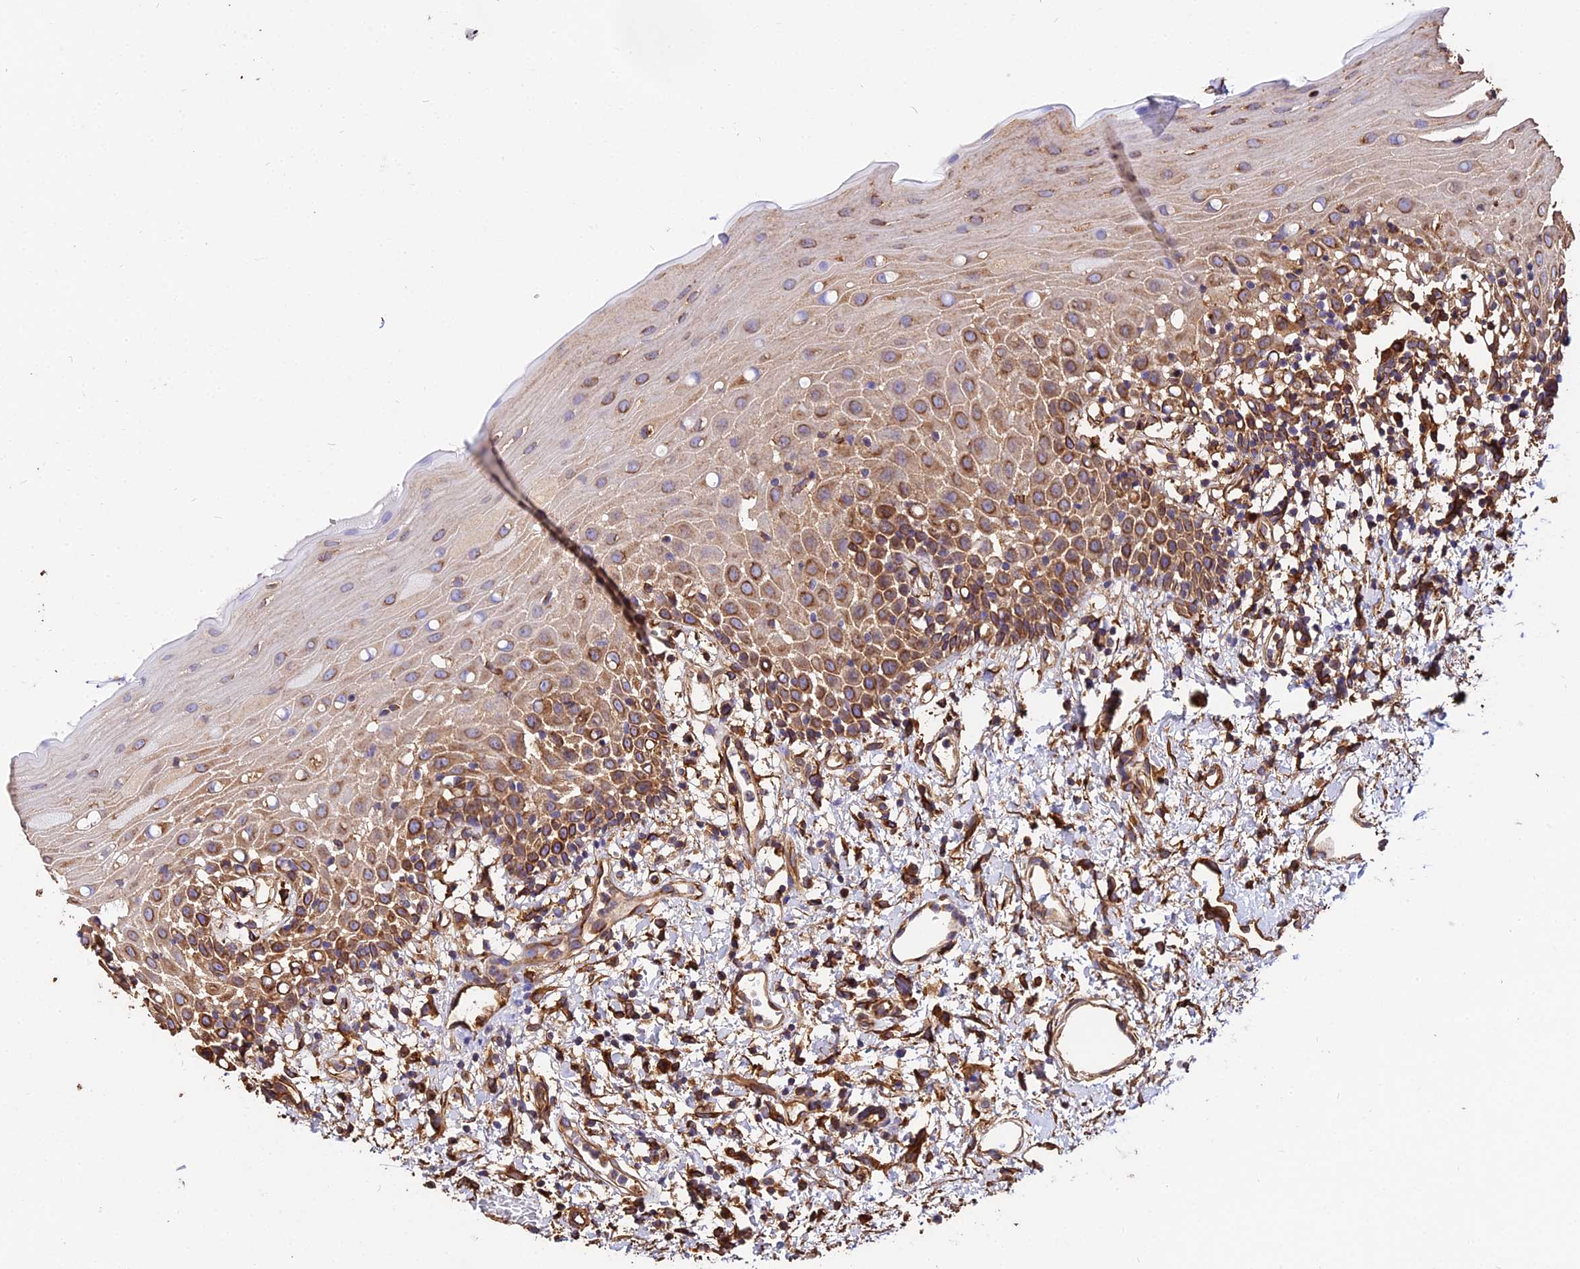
{"staining": {"intensity": "strong", "quantity": ">75%", "location": "cytoplasmic/membranous"}, "tissue": "oral mucosa", "cell_type": "Squamous epithelial cells", "image_type": "normal", "snomed": [{"axis": "morphology", "description": "Normal tissue, NOS"}, {"axis": "topography", "description": "Oral tissue"}], "caption": "Immunohistochemical staining of normal human oral mucosa displays high levels of strong cytoplasmic/membranous expression in about >75% of squamous epithelial cells.", "gene": "TUBA1A", "patient": {"sex": "female", "age": 70}}